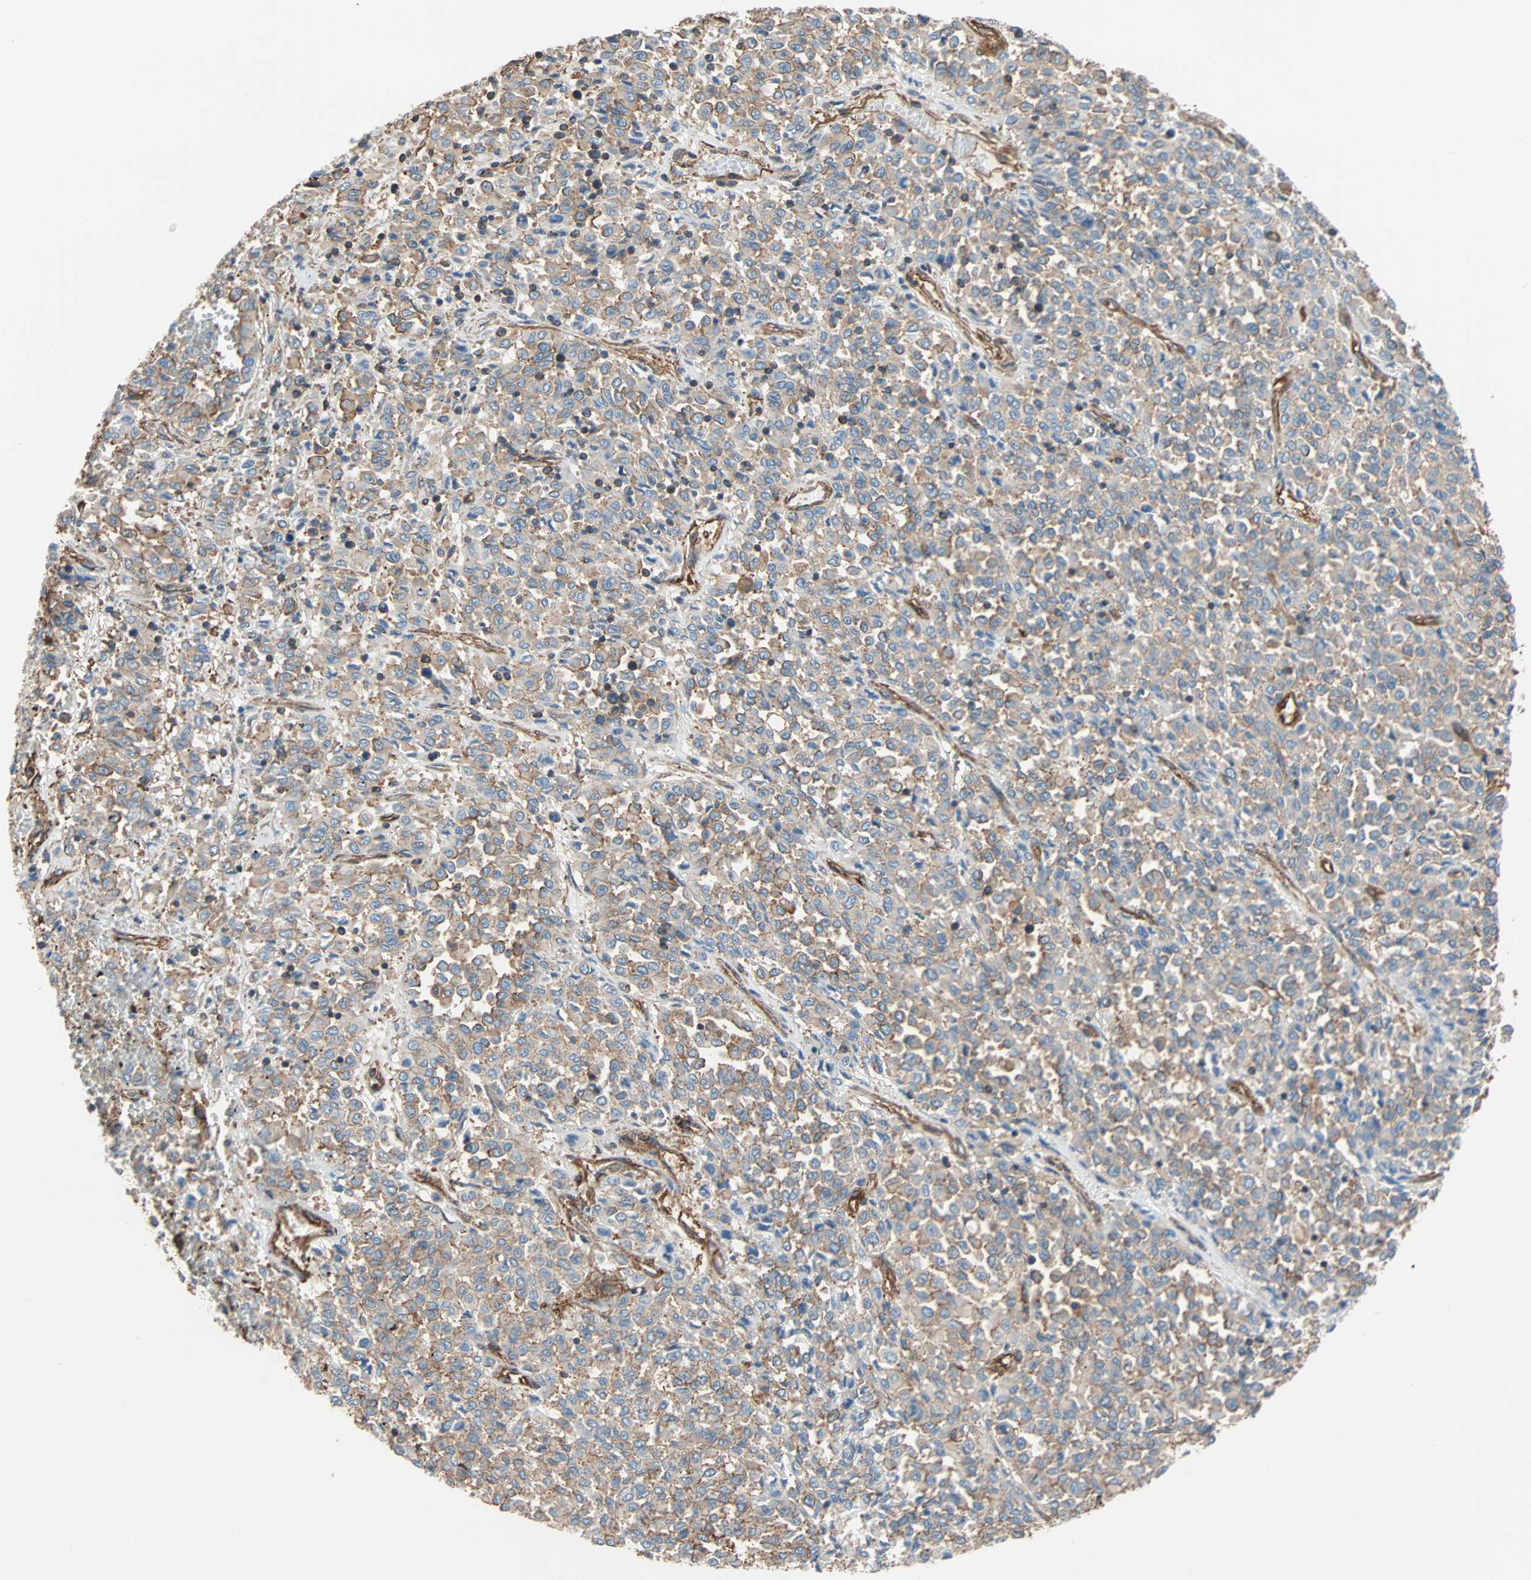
{"staining": {"intensity": "weak", "quantity": "25%-75%", "location": "cytoplasmic/membranous"}, "tissue": "melanoma", "cell_type": "Tumor cells", "image_type": "cancer", "snomed": [{"axis": "morphology", "description": "Malignant melanoma, Metastatic site"}, {"axis": "topography", "description": "Pancreas"}], "caption": "Malignant melanoma (metastatic site) stained for a protein displays weak cytoplasmic/membranous positivity in tumor cells.", "gene": "GALNT10", "patient": {"sex": "female", "age": 30}}